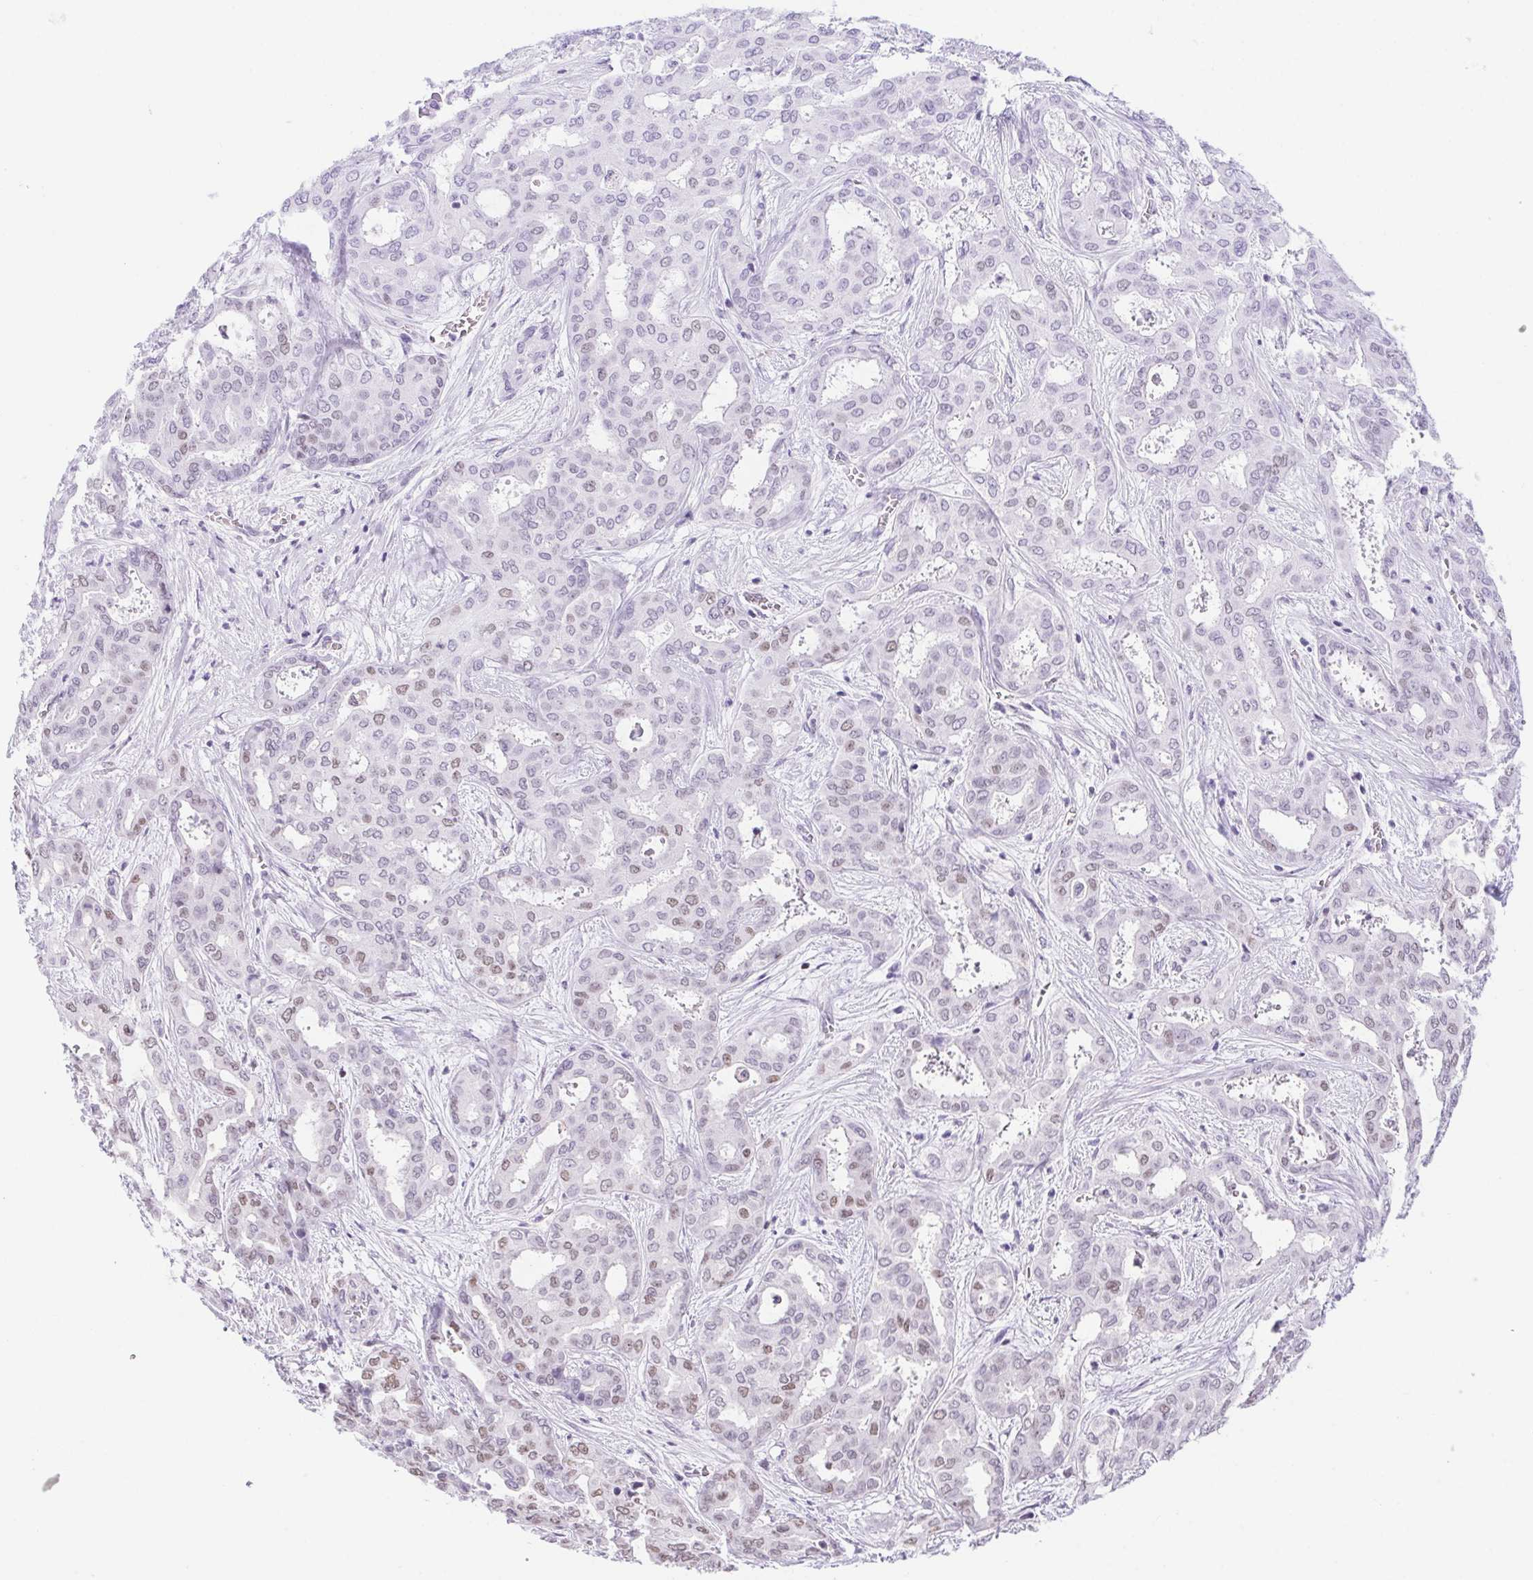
{"staining": {"intensity": "weak", "quantity": "<25%", "location": "nuclear"}, "tissue": "liver cancer", "cell_type": "Tumor cells", "image_type": "cancer", "snomed": [{"axis": "morphology", "description": "Cholangiocarcinoma"}, {"axis": "topography", "description": "Liver"}], "caption": "A histopathology image of liver cholangiocarcinoma stained for a protein displays no brown staining in tumor cells.", "gene": "POLD3", "patient": {"sex": "female", "age": 64}}